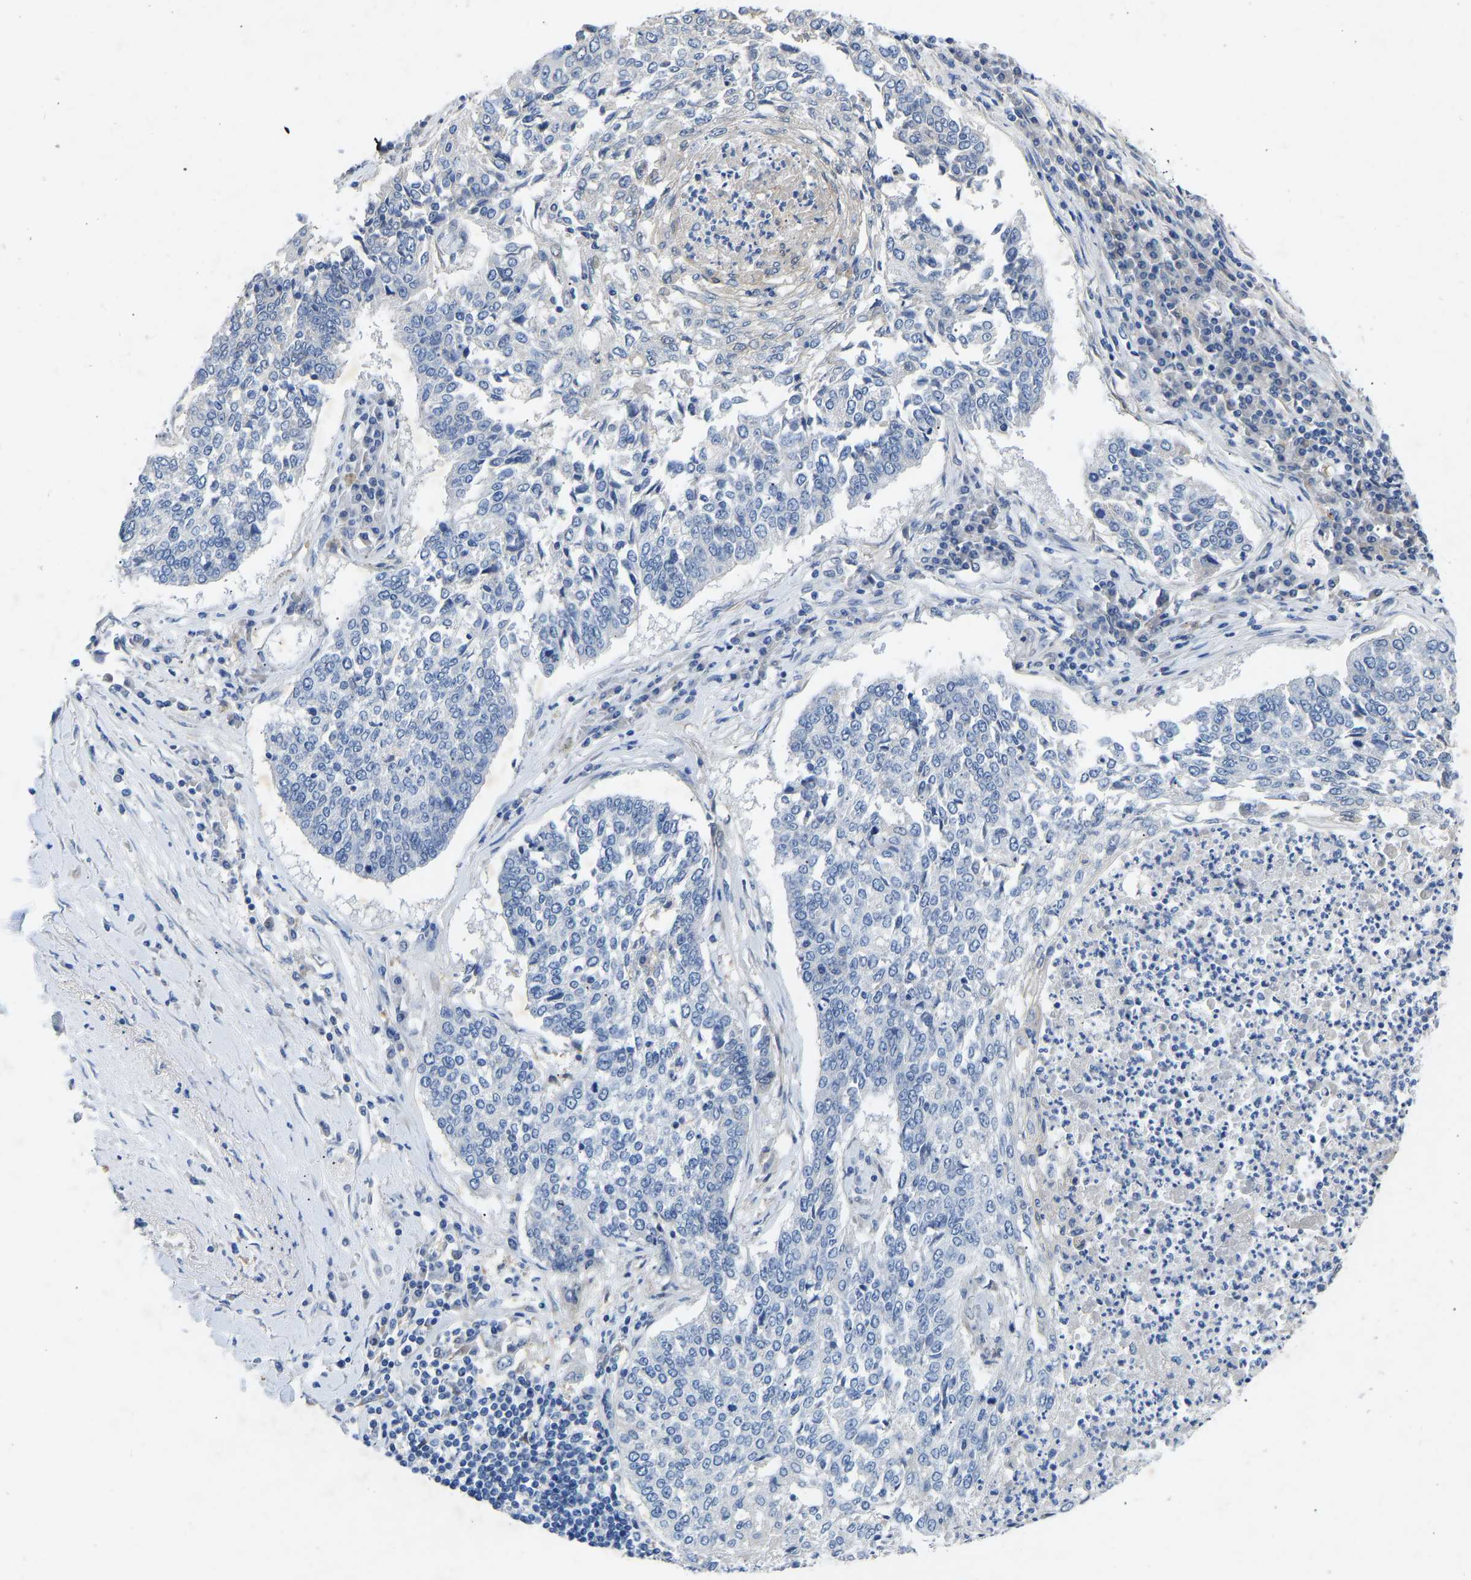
{"staining": {"intensity": "negative", "quantity": "none", "location": "none"}, "tissue": "lung cancer", "cell_type": "Tumor cells", "image_type": "cancer", "snomed": [{"axis": "morphology", "description": "Normal tissue, NOS"}, {"axis": "morphology", "description": "Squamous cell carcinoma, NOS"}, {"axis": "topography", "description": "Cartilage tissue"}, {"axis": "topography", "description": "Bronchus"}, {"axis": "topography", "description": "Lung"}], "caption": "Squamous cell carcinoma (lung) was stained to show a protein in brown. There is no significant staining in tumor cells.", "gene": "RBP1", "patient": {"sex": "female", "age": 49}}